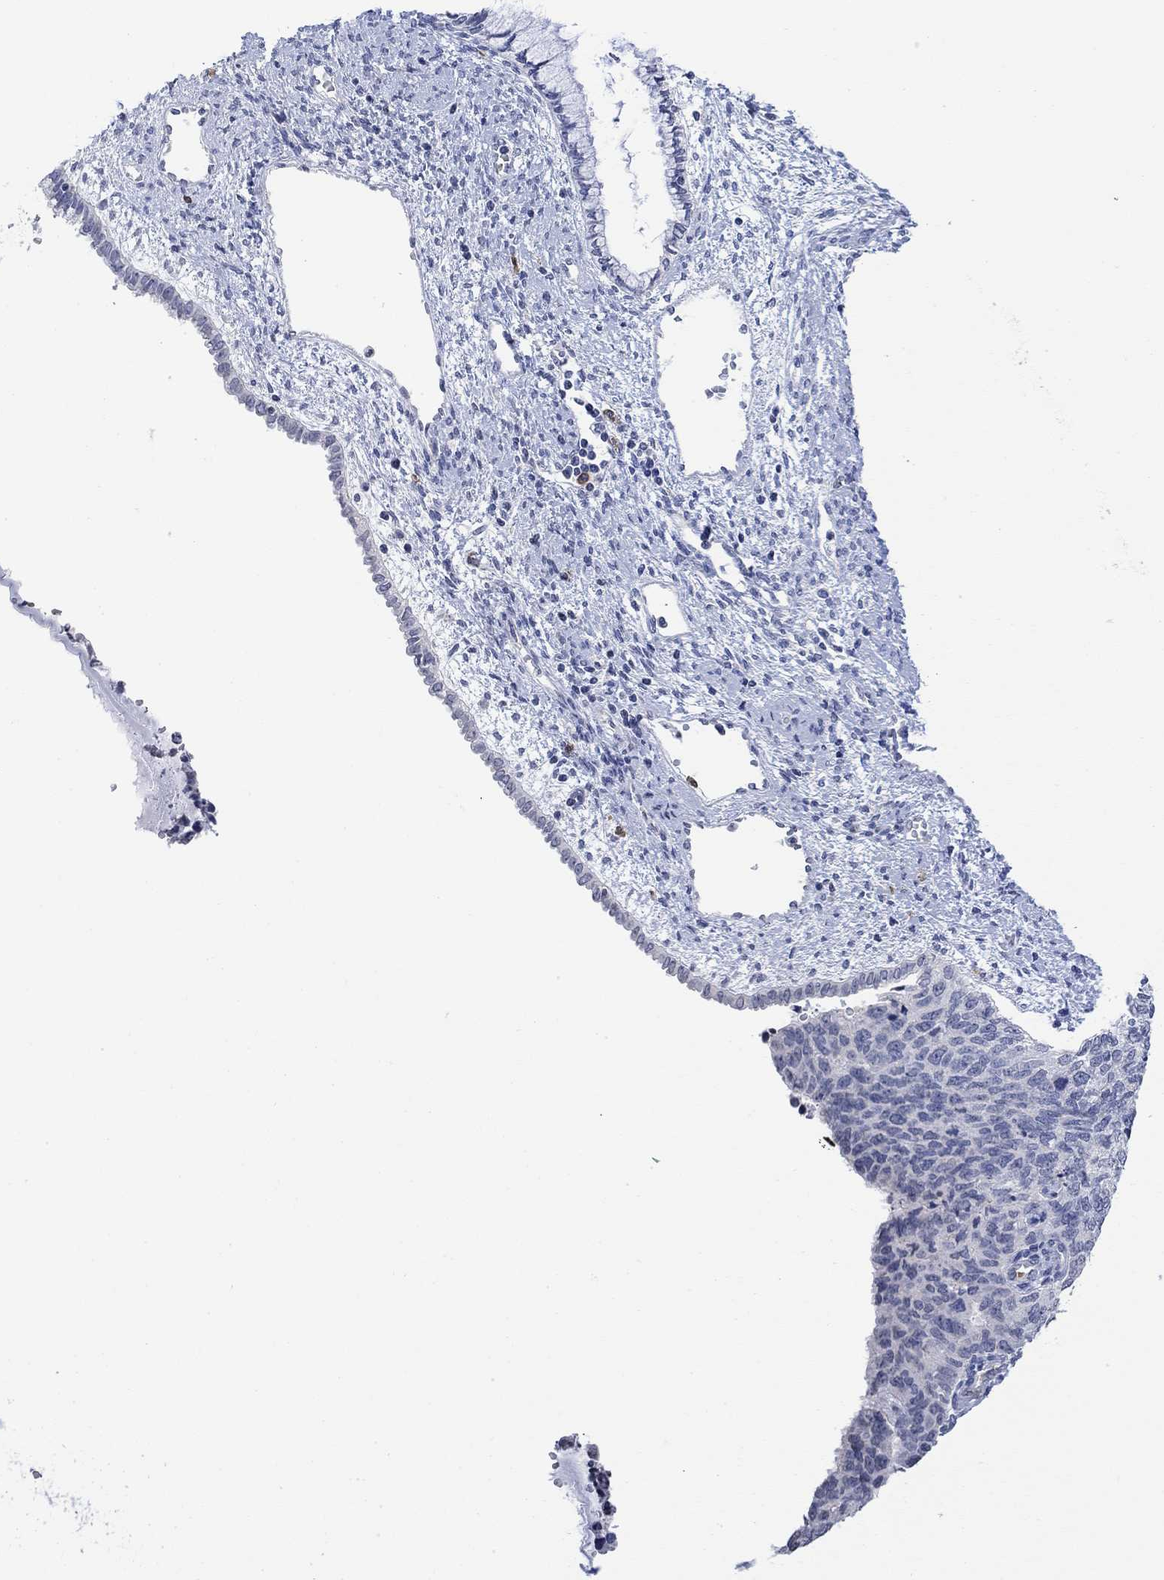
{"staining": {"intensity": "negative", "quantity": "none", "location": "none"}, "tissue": "cervical cancer", "cell_type": "Tumor cells", "image_type": "cancer", "snomed": [{"axis": "morphology", "description": "Squamous cell carcinoma, NOS"}, {"axis": "topography", "description": "Cervix"}], "caption": "High magnification brightfield microscopy of squamous cell carcinoma (cervical) stained with DAB (brown) and counterstained with hematoxylin (blue): tumor cells show no significant positivity. (IHC, brightfield microscopy, high magnification).", "gene": "TMEM255A", "patient": {"sex": "female", "age": 63}}